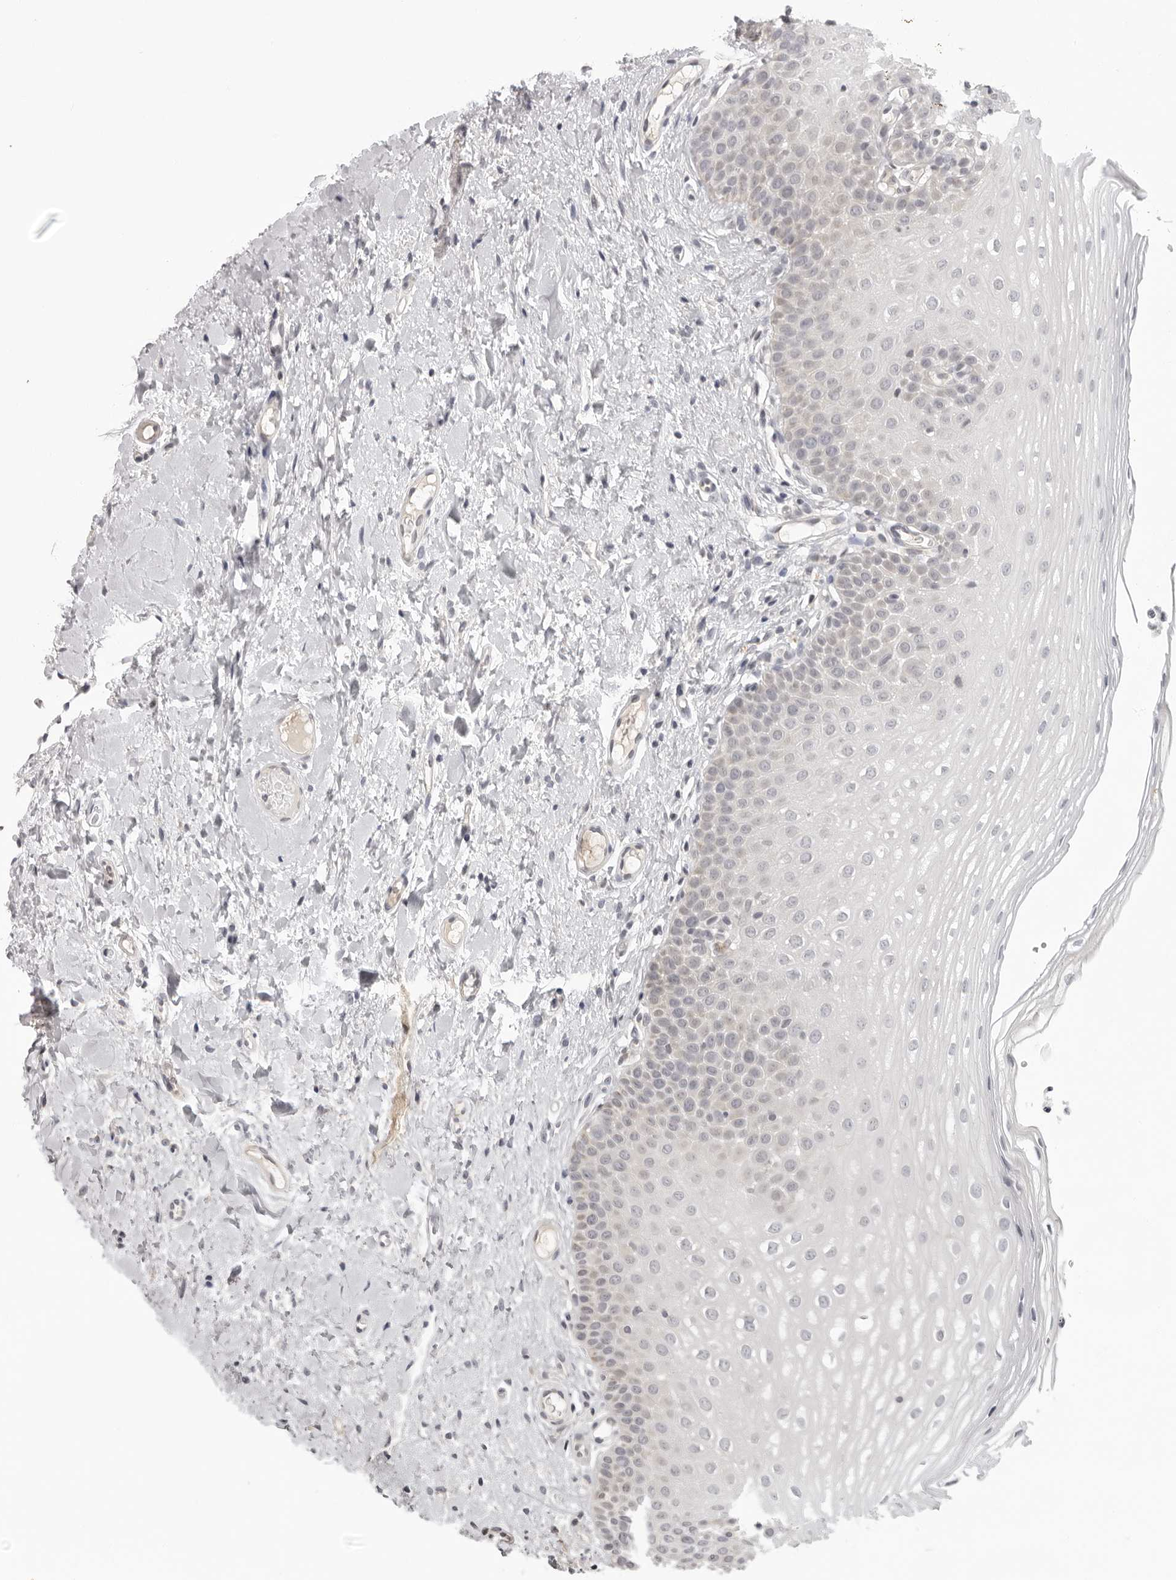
{"staining": {"intensity": "weak", "quantity": "<25%", "location": "cytoplasmic/membranous,nuclear"}, "tissue": "oral mucosa", "cell_type": "Squamous epithelial cells", "image_type": "normal", "snomed": [{"axis": "morphology", "description": "Normal tissue, NOS"}, {"axis": "topography", "description": "Oral tissue"}], "caption": "IHC photomicrograph of unremarkable oral mucosa: oral mucosa stained with DAB (3,3'-diaminobenzidine) exhibits no significant protein staining in squamous epithelial cells.", "gene": "ACP6", "patient": {"sex": "female", "age": 56}}